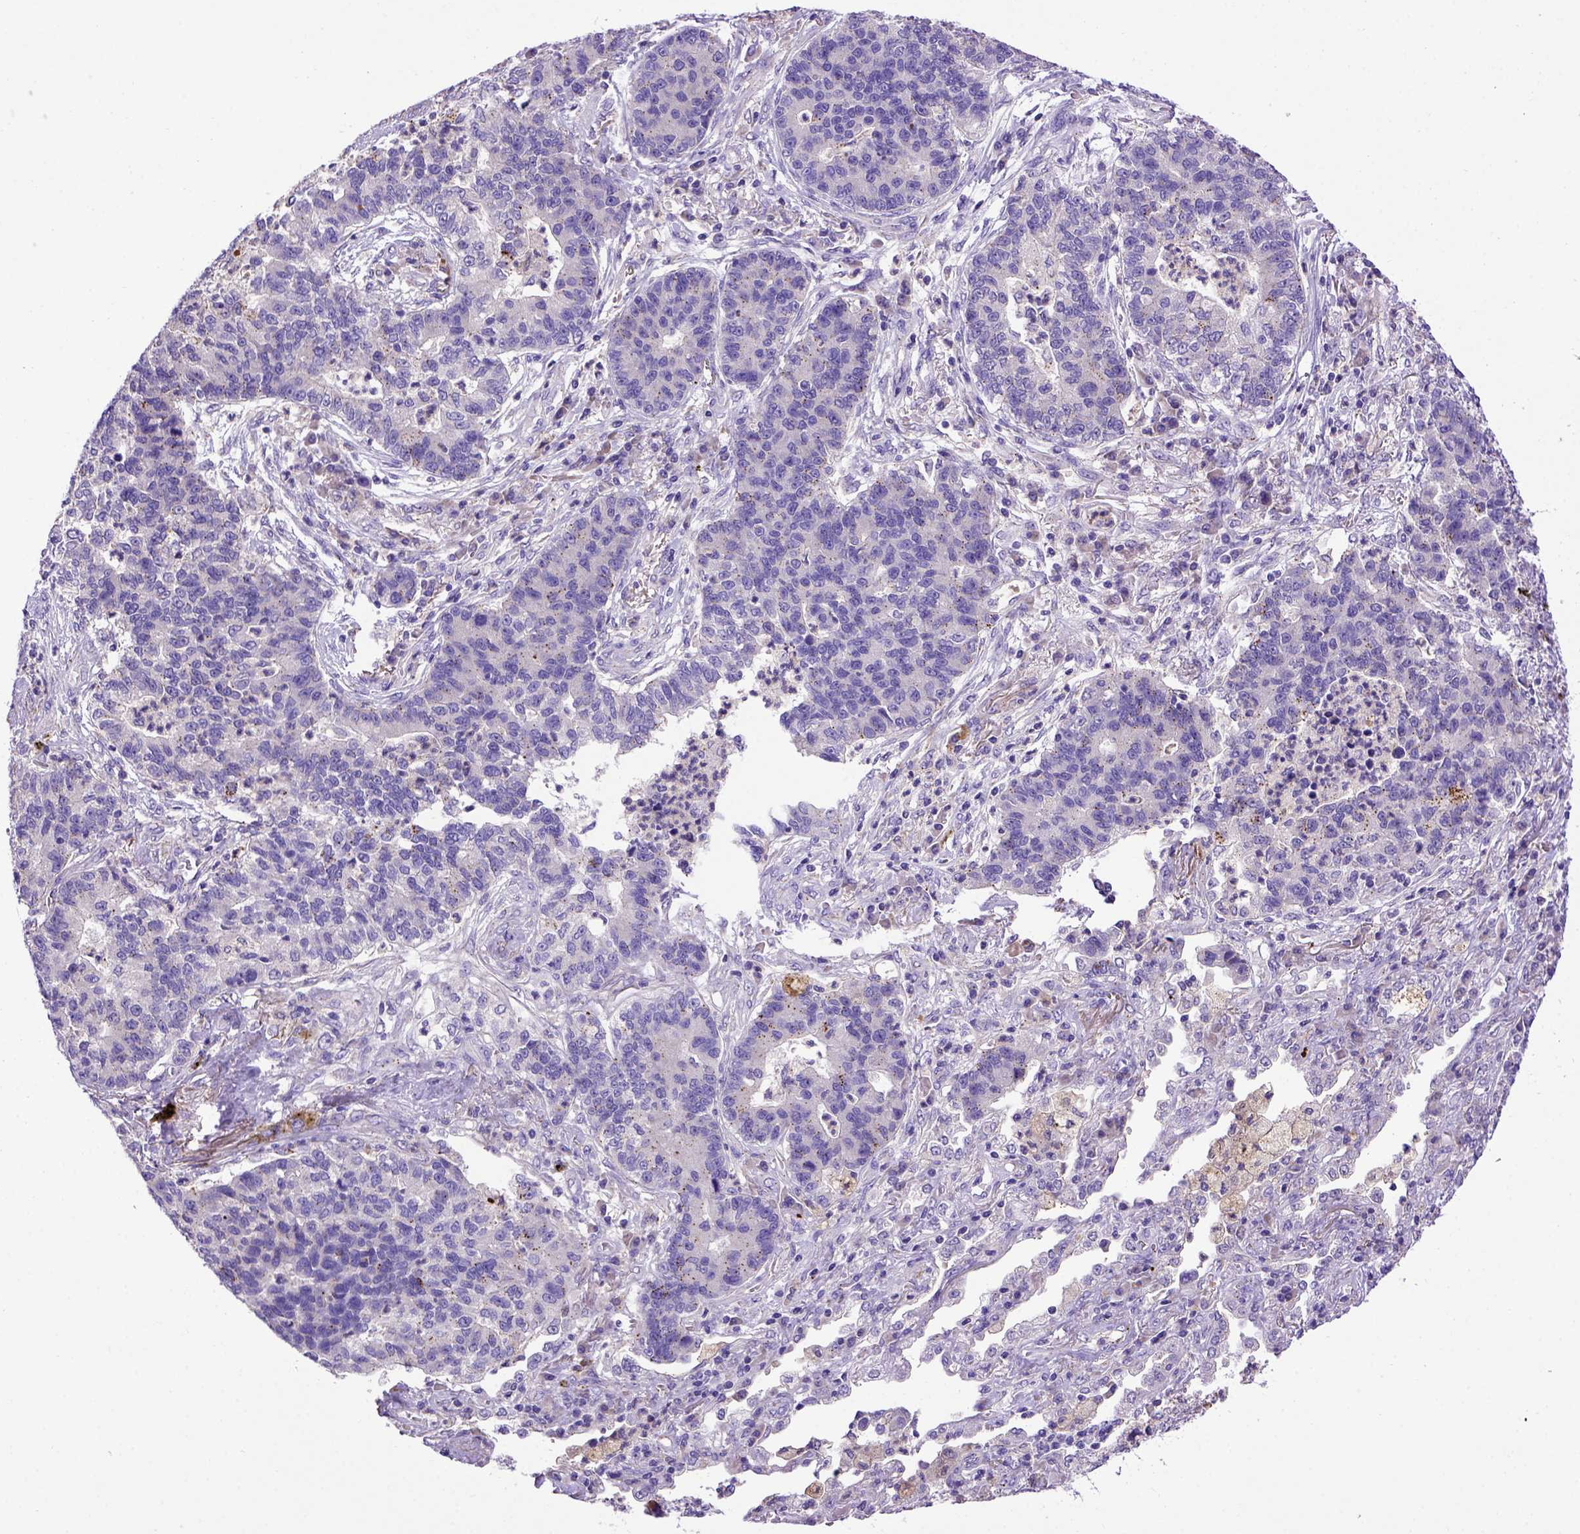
{"staining": {"intensity": "negative", "quantity": "none", "location": "none"}, "tissue": "lung cancer", "cell_type": "Tumor cells", "image_type": "cancer", "snomed": [{"axis": "morphology", "description": "Adenocarcinoma, NOS"}, {"axis": "topography", "description": "Lung"}], "caption": "Tumor cells are negative for protein expression in human lung adenocarcinoma.", "gene": "ADAM12", "patient": {"sex": "female", "age": 57}}